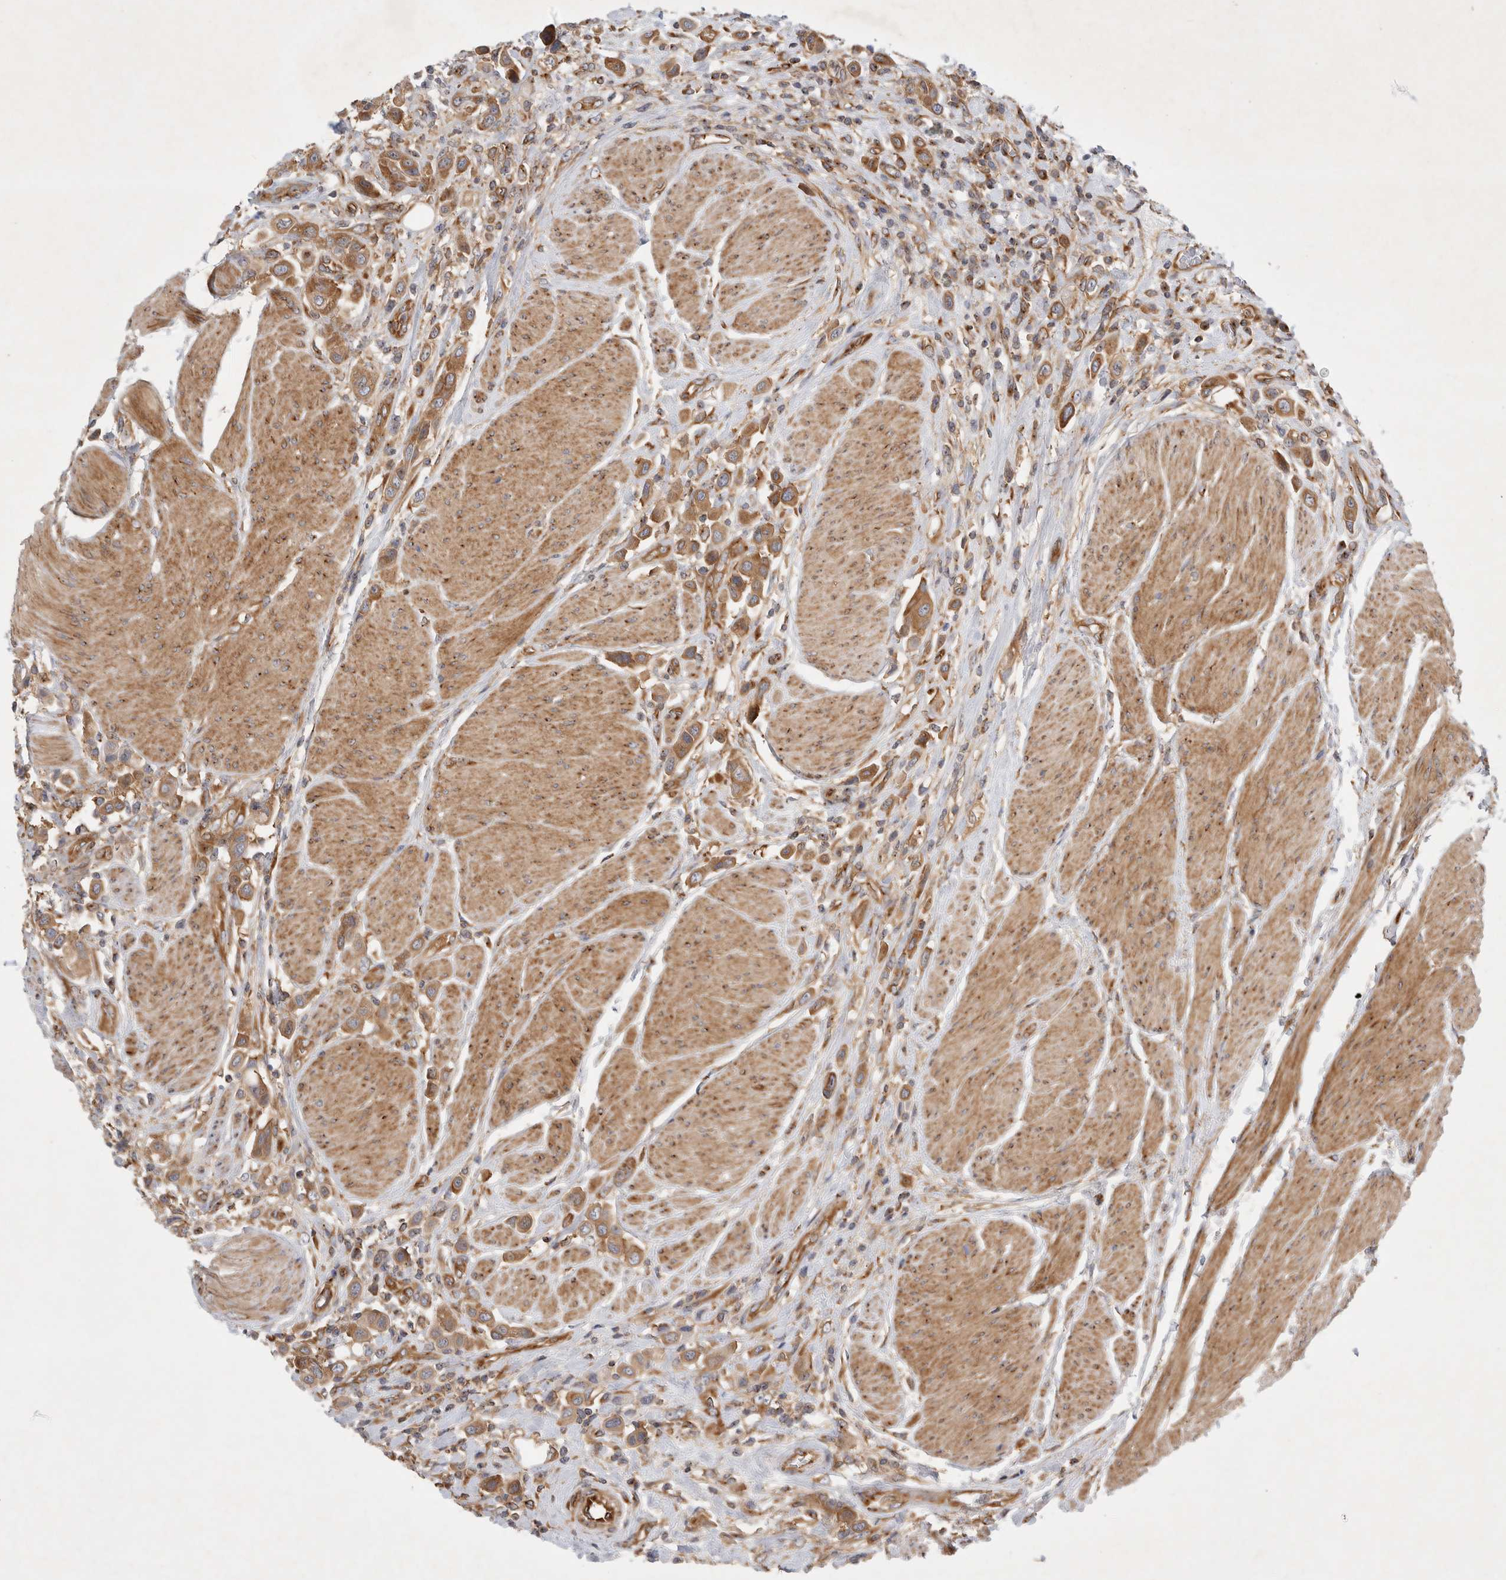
{"staining": {"intensity": "moderate", "quantity": ">75%", "location": "cytoplasmic/membranous"}, "tissue": "urothelial cancer", "cell_type": "Tumor cells", "image_type": "cancer", "snomed": [{"axis": "morphology", "description": "Urothelial carcinoma, High grade"}, {"axis": "topography", "description": "Urinary bladder"}], "caption": "Protein positivity by IHC reveals moderate cytoplasmic/membranous positivity in about >75% of tumor cells in urothelial cancer.", "gene": "GPR150", "patient": {"sex": "male", "age": 50}}